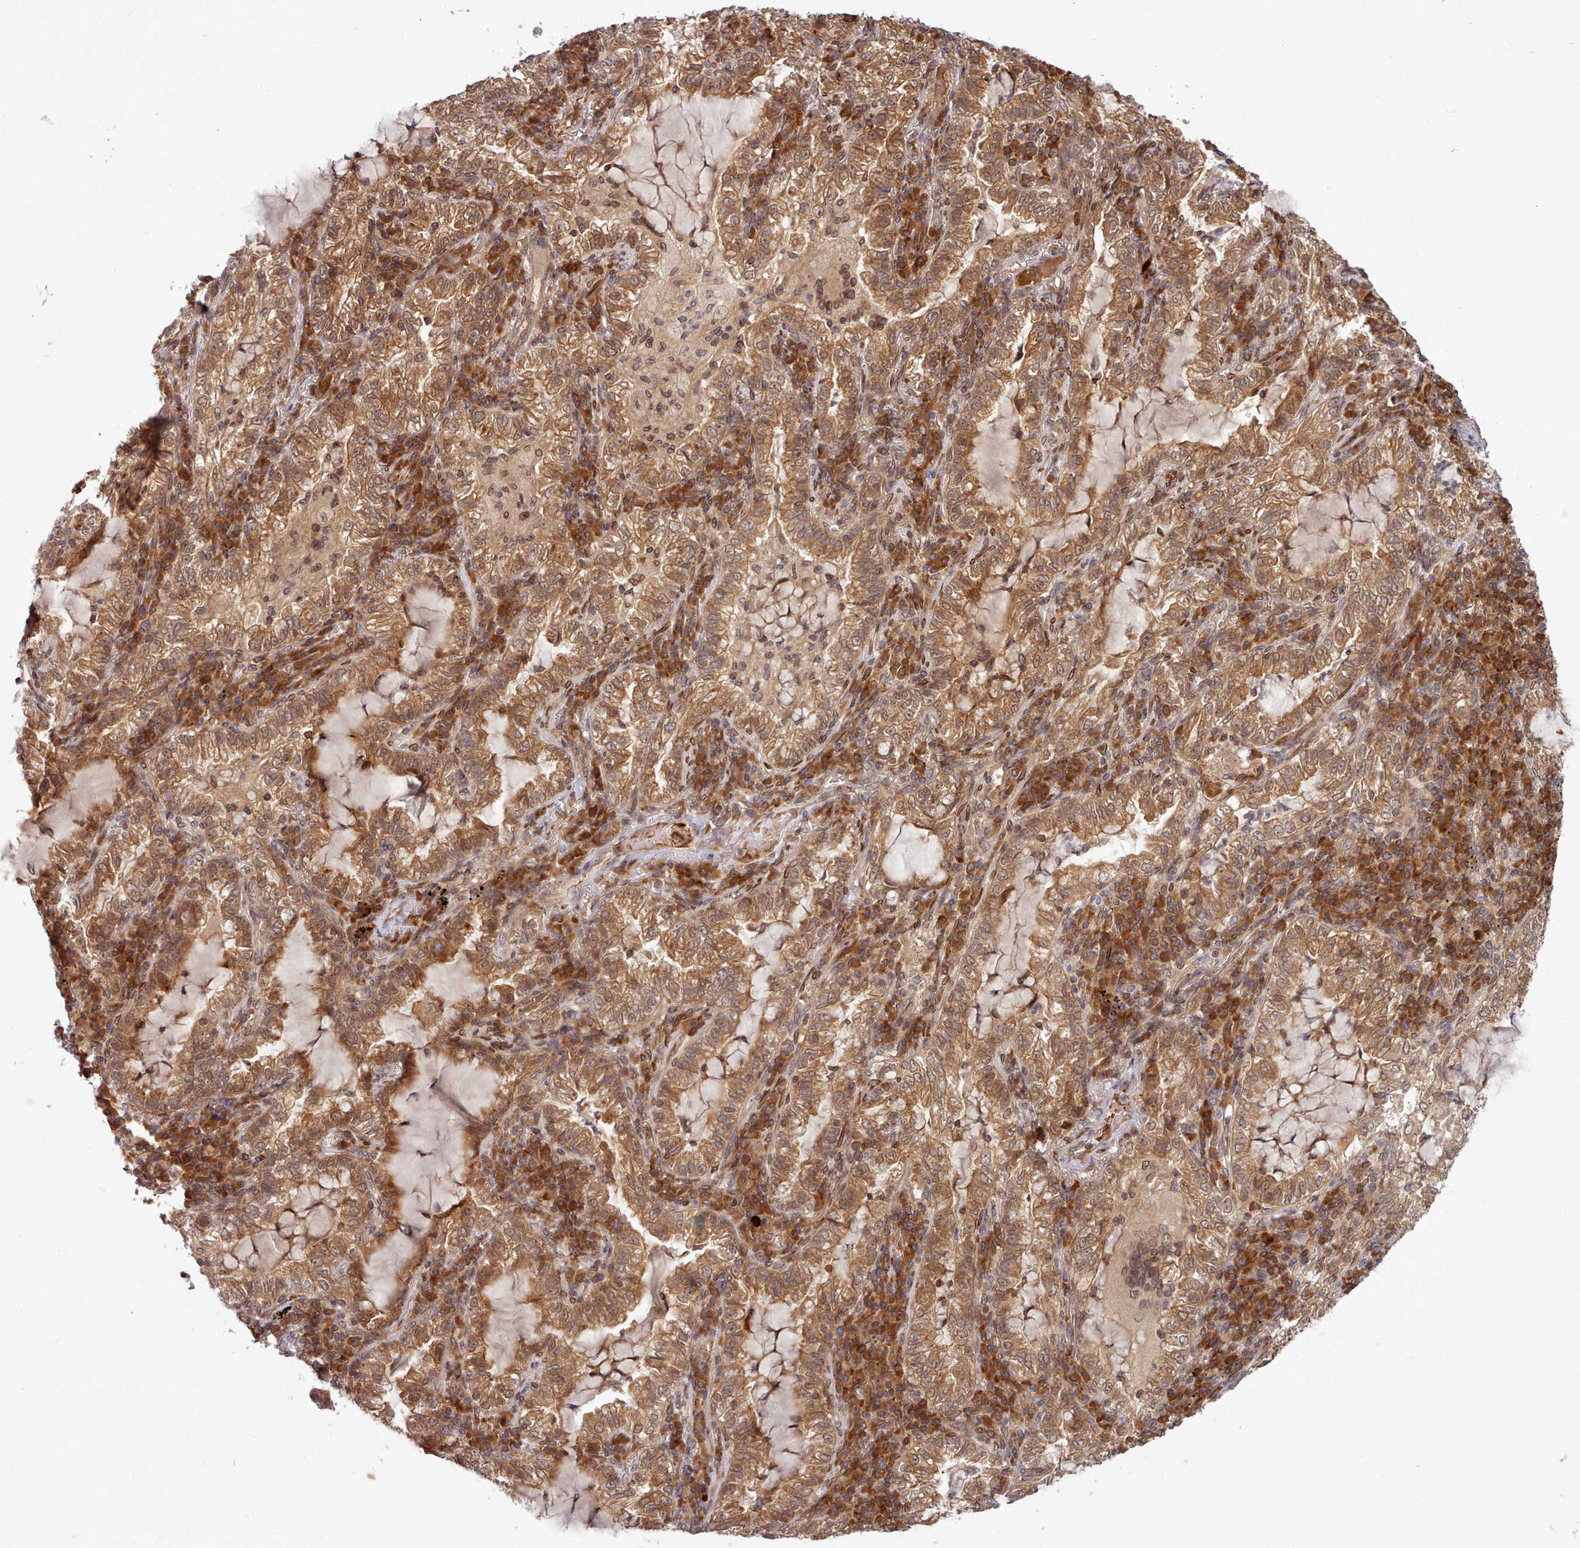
{"staining": {"intensity": "moderate", "quantity": ">75%", "location": "cytoplasmic/membranous,nuclear"}, "tissue": "lung cancer", "cell_type": "Tumor cells", "image_type": "cancer", "snomed": [{"axis": "morphology", "description": "Adenocarcinoma, NOS"}, {"axis": "topography", "description": "Lung"}], "caption": "Immunohistochemical staining of human adenocarcinoma (lung) reveals moderate cytoplasmic/membranous and nuclear protein positivity in approximately >75% of tumor cells.", "gene": "UBE2G1", "patient": {"sex": "female", "age": 73}}